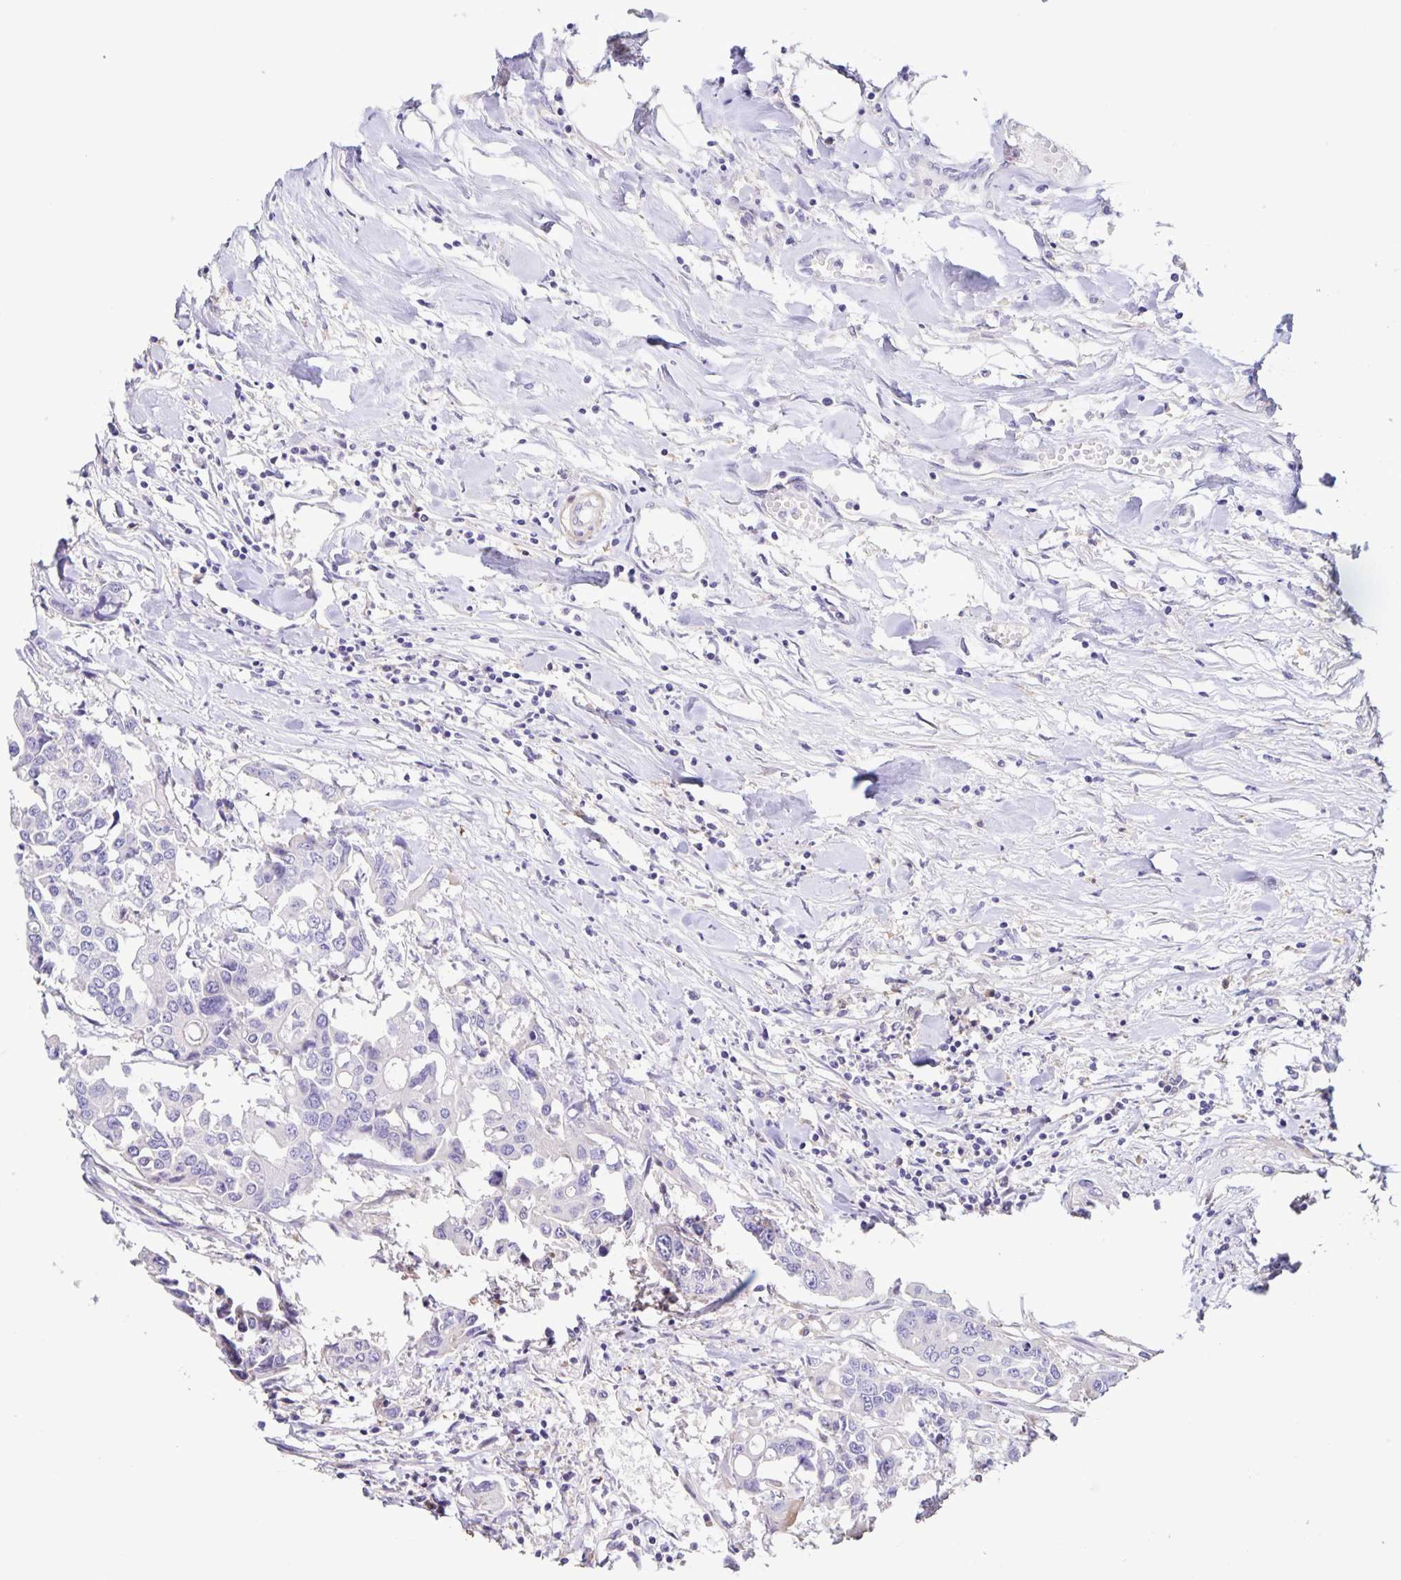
{"staining": {"intensity": "negative", "quantity": "none", "location": "none"}, "tissue": "colorectal cancer", "cell_type": "Tumor cells", "image_type": "cancer", "snomed": [{"axis": "morphology", "description": "Adenocarcinoma, NOS"}, {"axis": "topography", "description": "Colon"}], "caption": "This is a micrograph of immunohistochemistry staining of colorectal cancer, which shows no positivity in tumor cells. (Stains: DAB (3,3'-diaminobenzidine) IHC with hematoxylin counter stain, Microscopy: brightfield microscopy at high magnification).", "gene": "BOLL", "patient": {"sex": "male", "age": 77}}